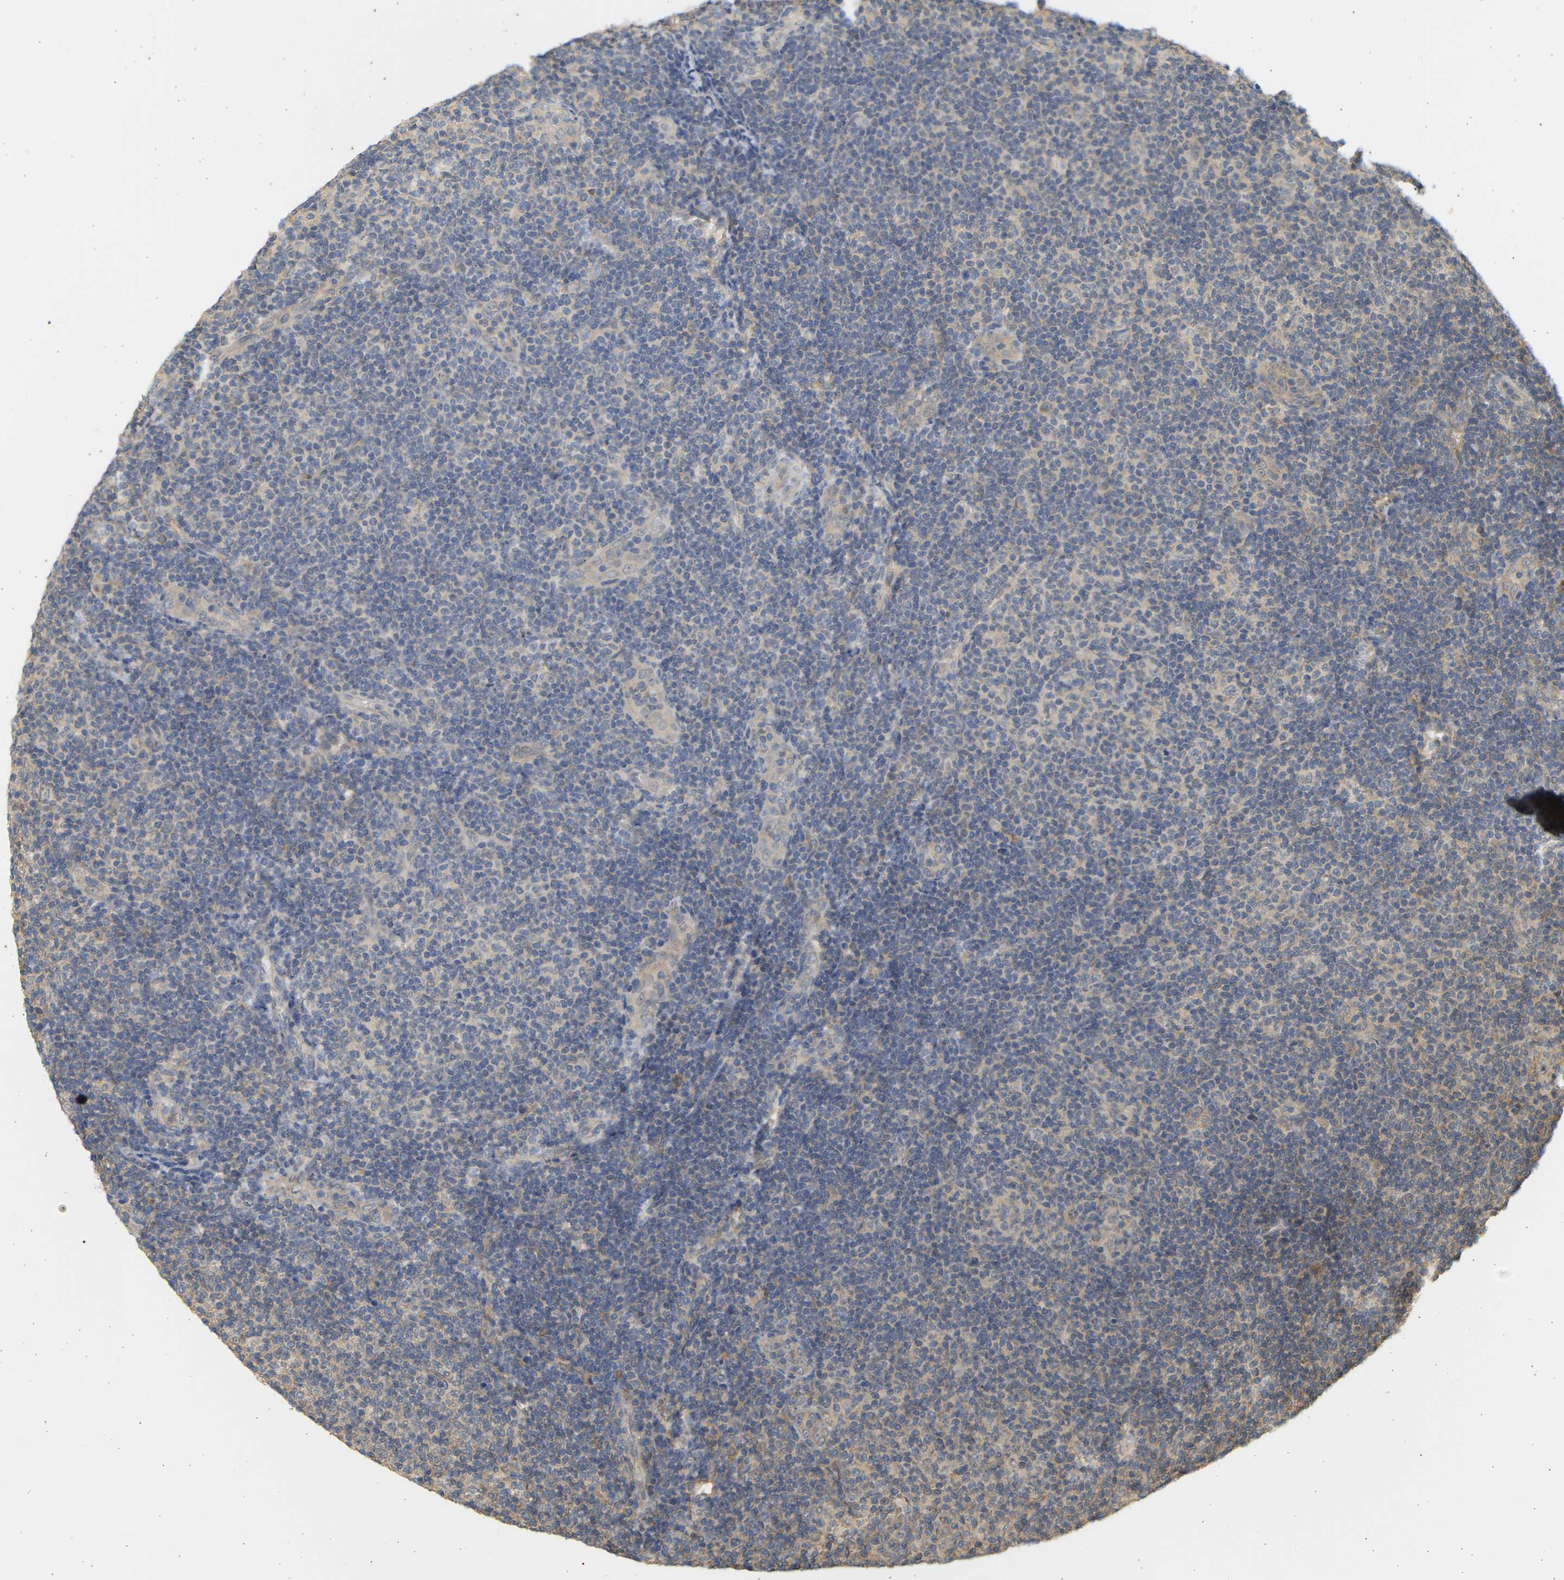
{"staining": {"intensity": "negative", "quantity": "none", "location": "none"}, "tissue": "lymphoma", "cell_type": "Tumor cells", "image_type": "cancer", "snomed": [{"axis": "morphology", "description": "Malignant lymphoma, non-Hodgkin's type, Low grade"}, {"axis": "topography", "description": "Lymph node"}], "caption": "An immunohistochemistry (IHC) image of lymphoma is shown. There is no staining in tumor cells of lymphoma. (DAB (3,3'-diaminobenzidine) immunohistochemistry with hematoxylin counter stain).", "gene": "B4GALT6", "patient": {"sex": "male", "age": 83}}